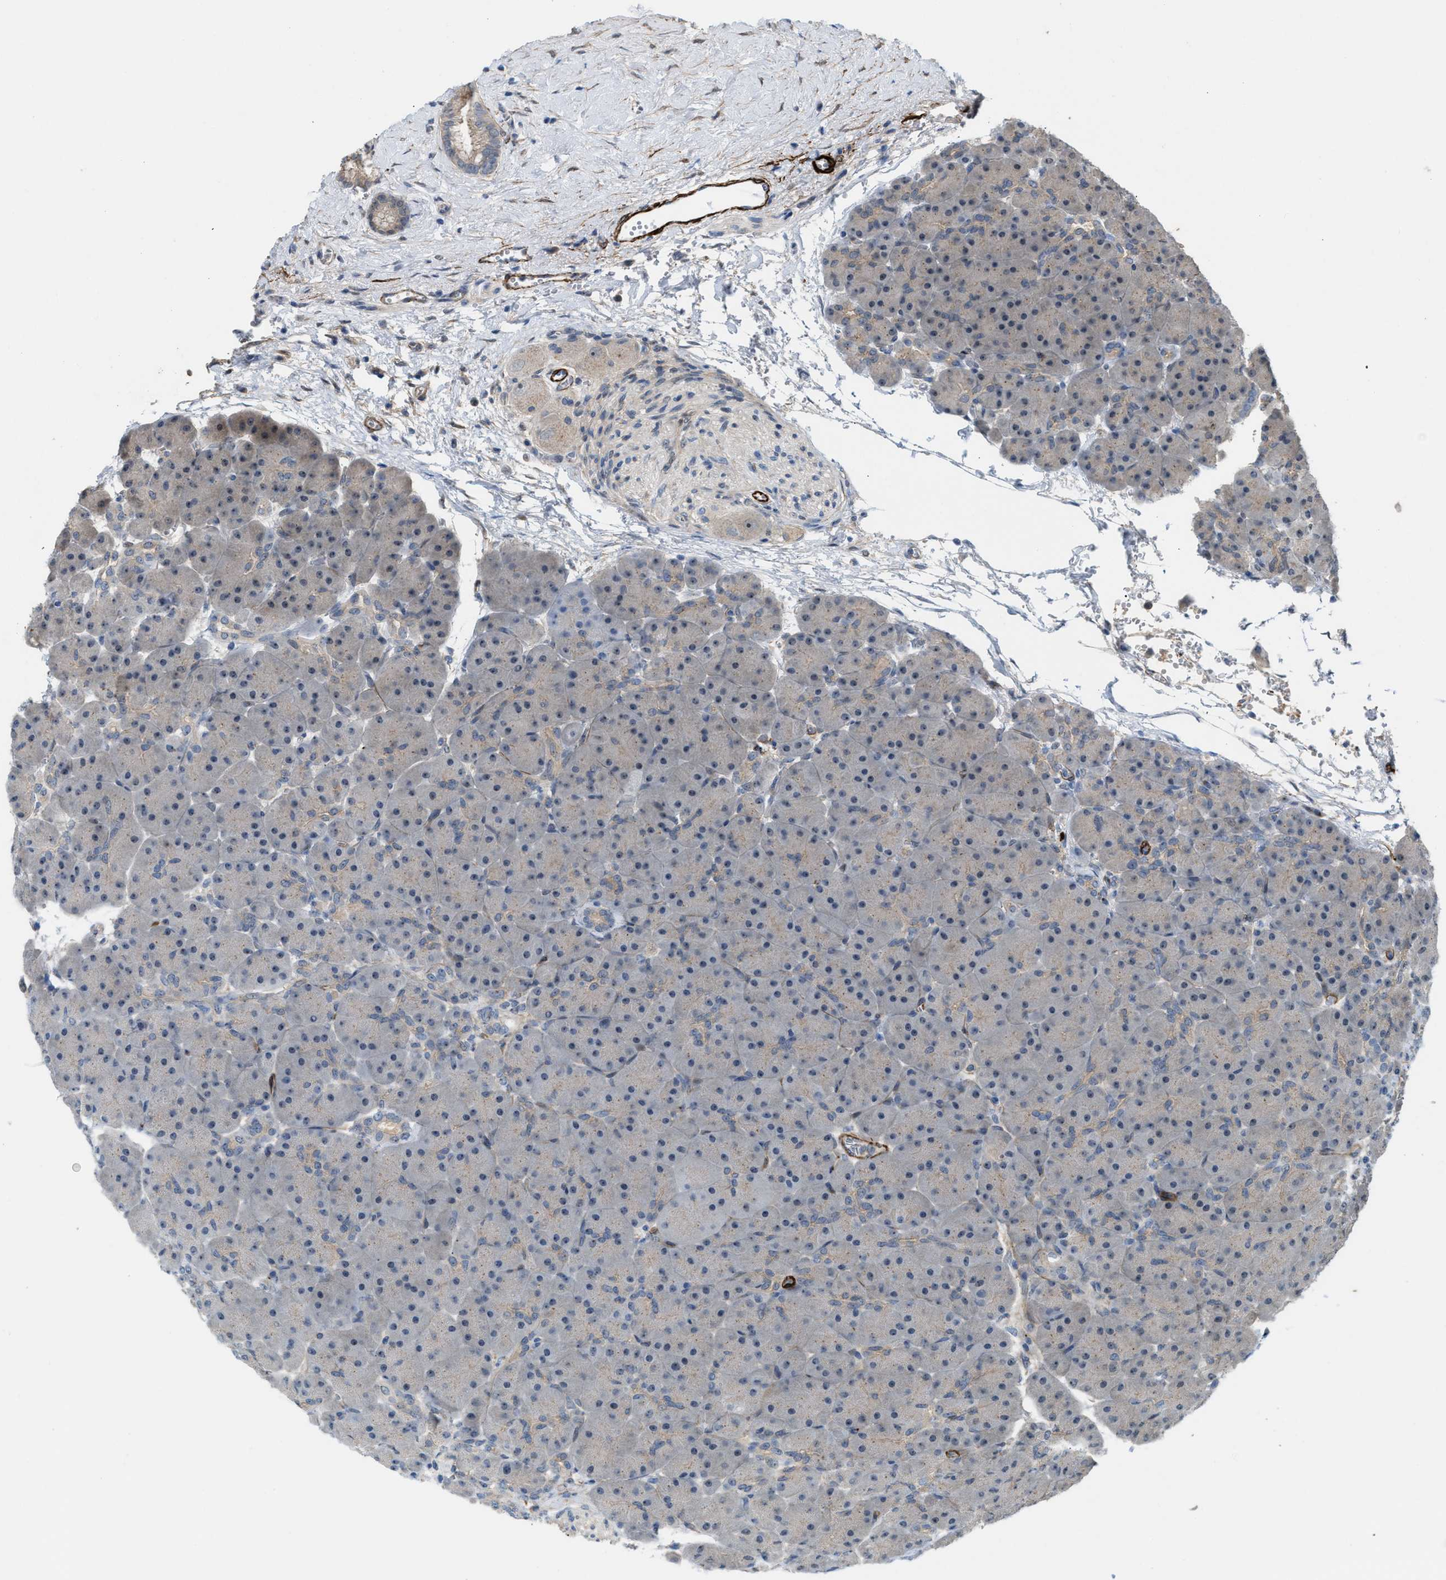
{"staining": {"intensity": "weak", "quantity": "25%-75%", "location": "cytoplasmic/membranous"}, "tissue": "pancreas", "cell_type": "Exocrine glandular cells", "image_type": "normal", "snomed": [{"axis": "morphology", "description": "Normal tissue, NOS"}, {"axis": "topography", "description": "Pancreas"}], "caption": "Pancreas stained with DAB IHC reveals low levels of weak cytoplasmic/membranous expression in about 25%-75% of exocrine glandular cells.", "gene": "NQO2", "patient": {"sex": "male", "age": 66}}